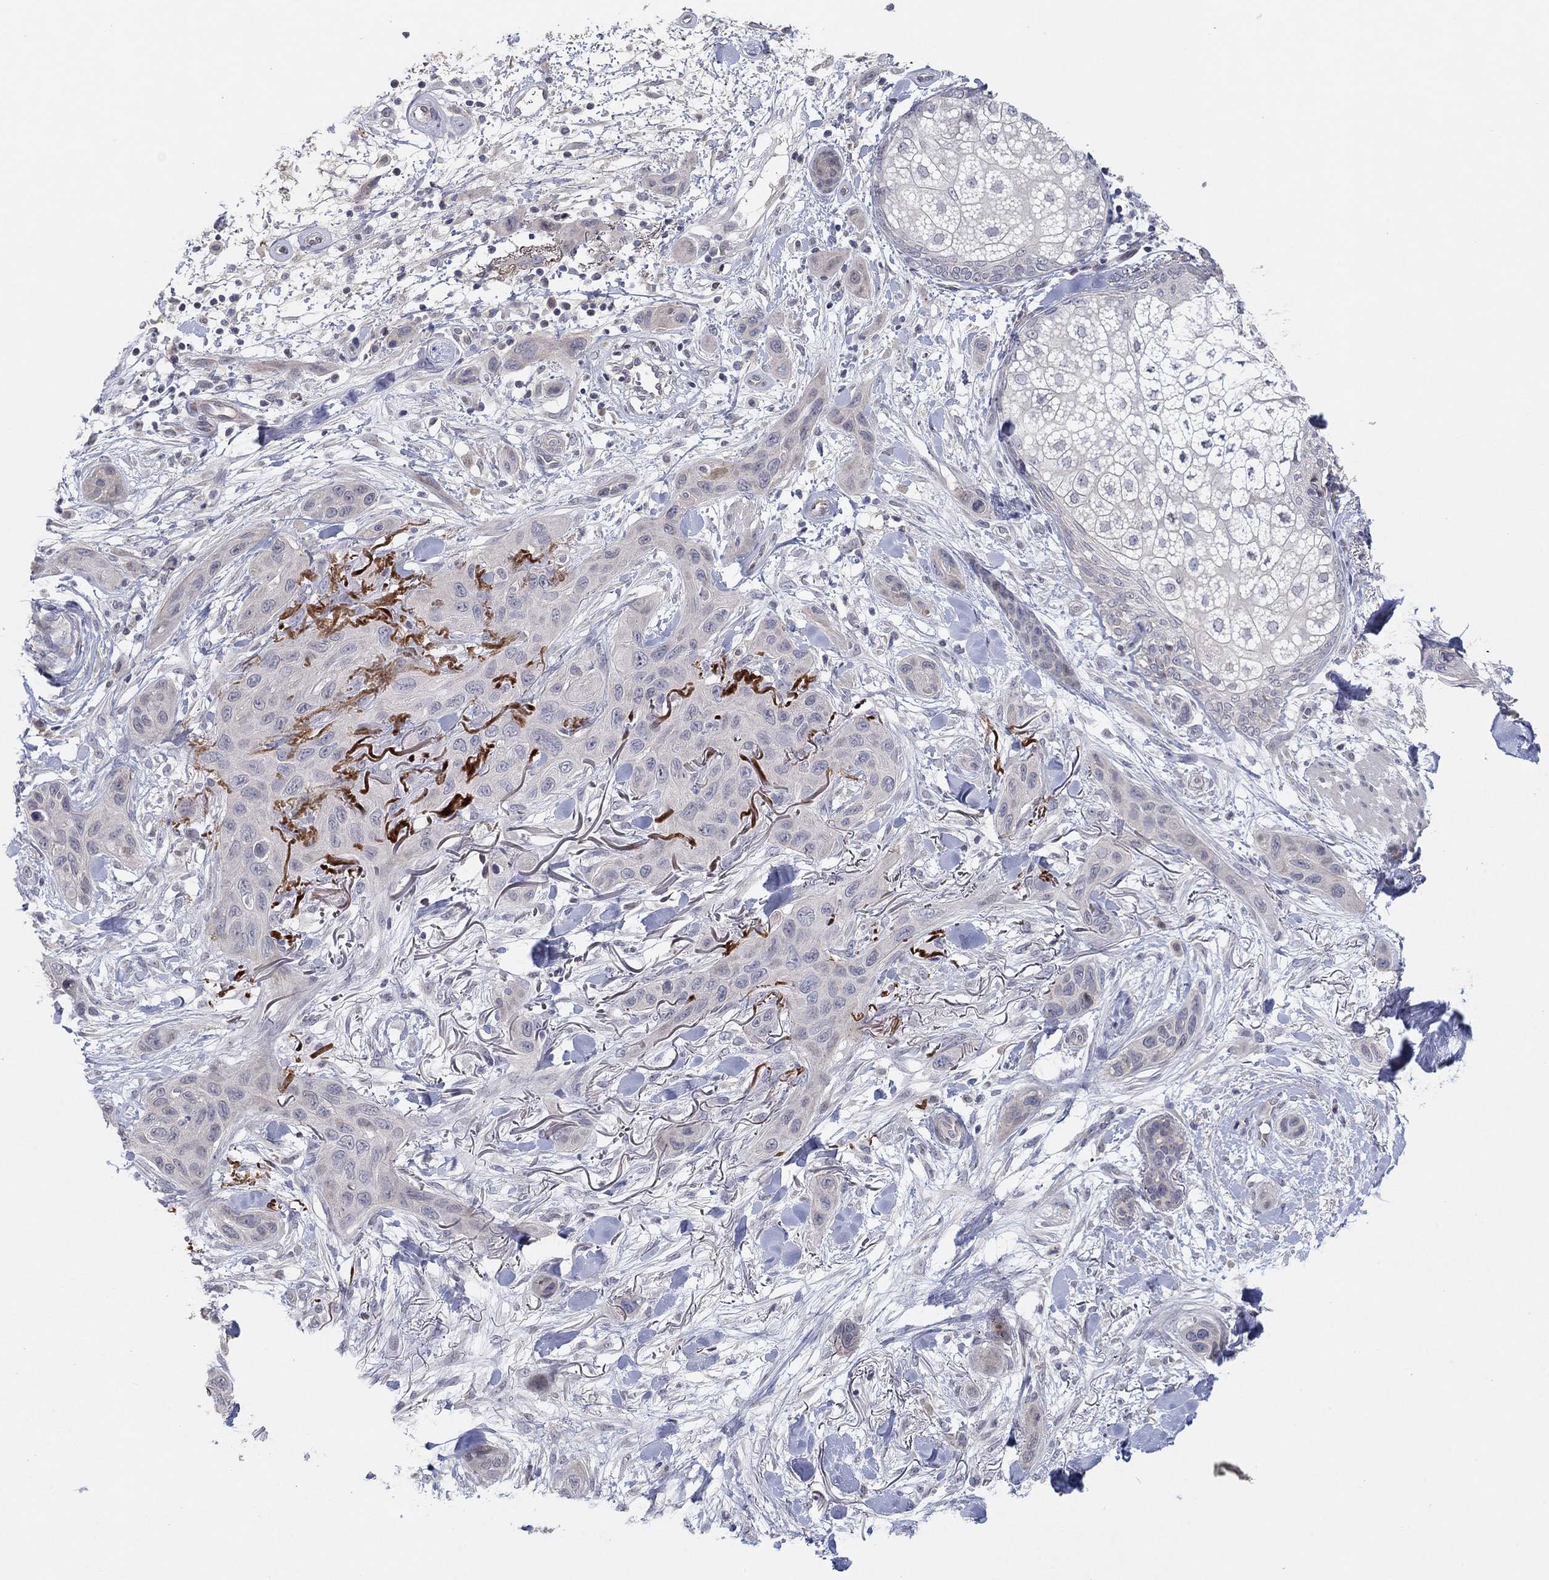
{"staining": {"intensity": "negative", "quantity": "none", "location": "none"}, "tissue": "skin cancer", "cell_type": "Tumor cells", "image_type": "cancer", "snomed": [{"axis": "morphology", "description": "Squamous cell carcinoma, NOS"}, {"axis": "topography", "description": "Skin"}], "caption": "Histopathology image shows no protein positivity in tumor cells of skin cancer tissue.", "gene": "AMN1", "patient": {"sex": "male", "age": 78}}